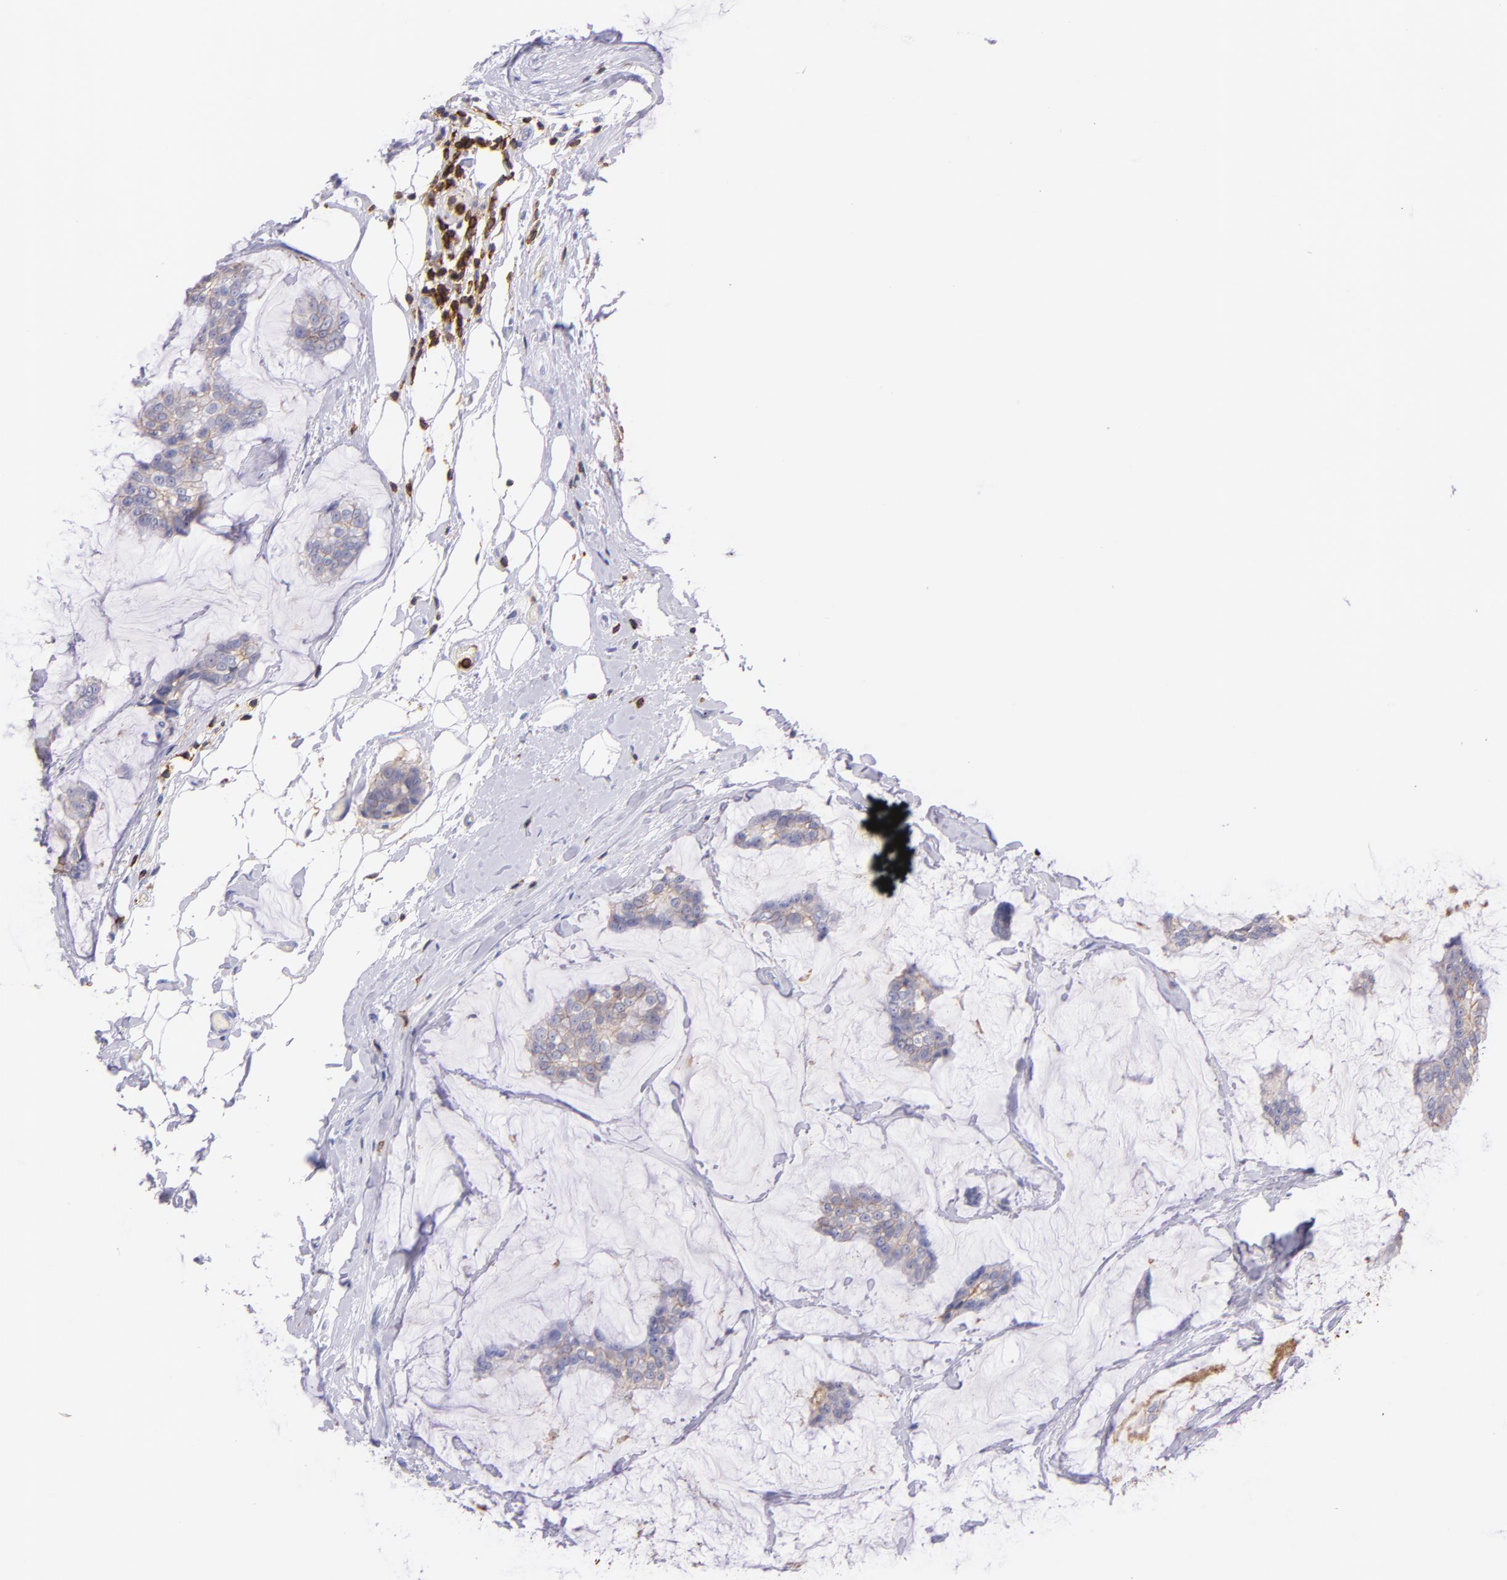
{"staining": {"intensity": "weak", "quantity": "25%-75%", "location": "cytoplasmic/membranous"}, "tissue": "breast cancer", "cell_type": "Tumor cells", "image_type": "cancer", "snomed": [{"axis": "morphology", "description": "Duct carcinoma"}, {"axis": "topography", "description": "Breast"}], "caption": "DAB (3,3'-diaminobenzidine) immunohistochemical staining of infiltrating ductal carcinoma (breast) reveals weak cytoplasmic/membranous protein positivity in approximately 25%-75% of tumor cells.", "gene": "SPN", "patient": {"sex": "female", "age": 93}}